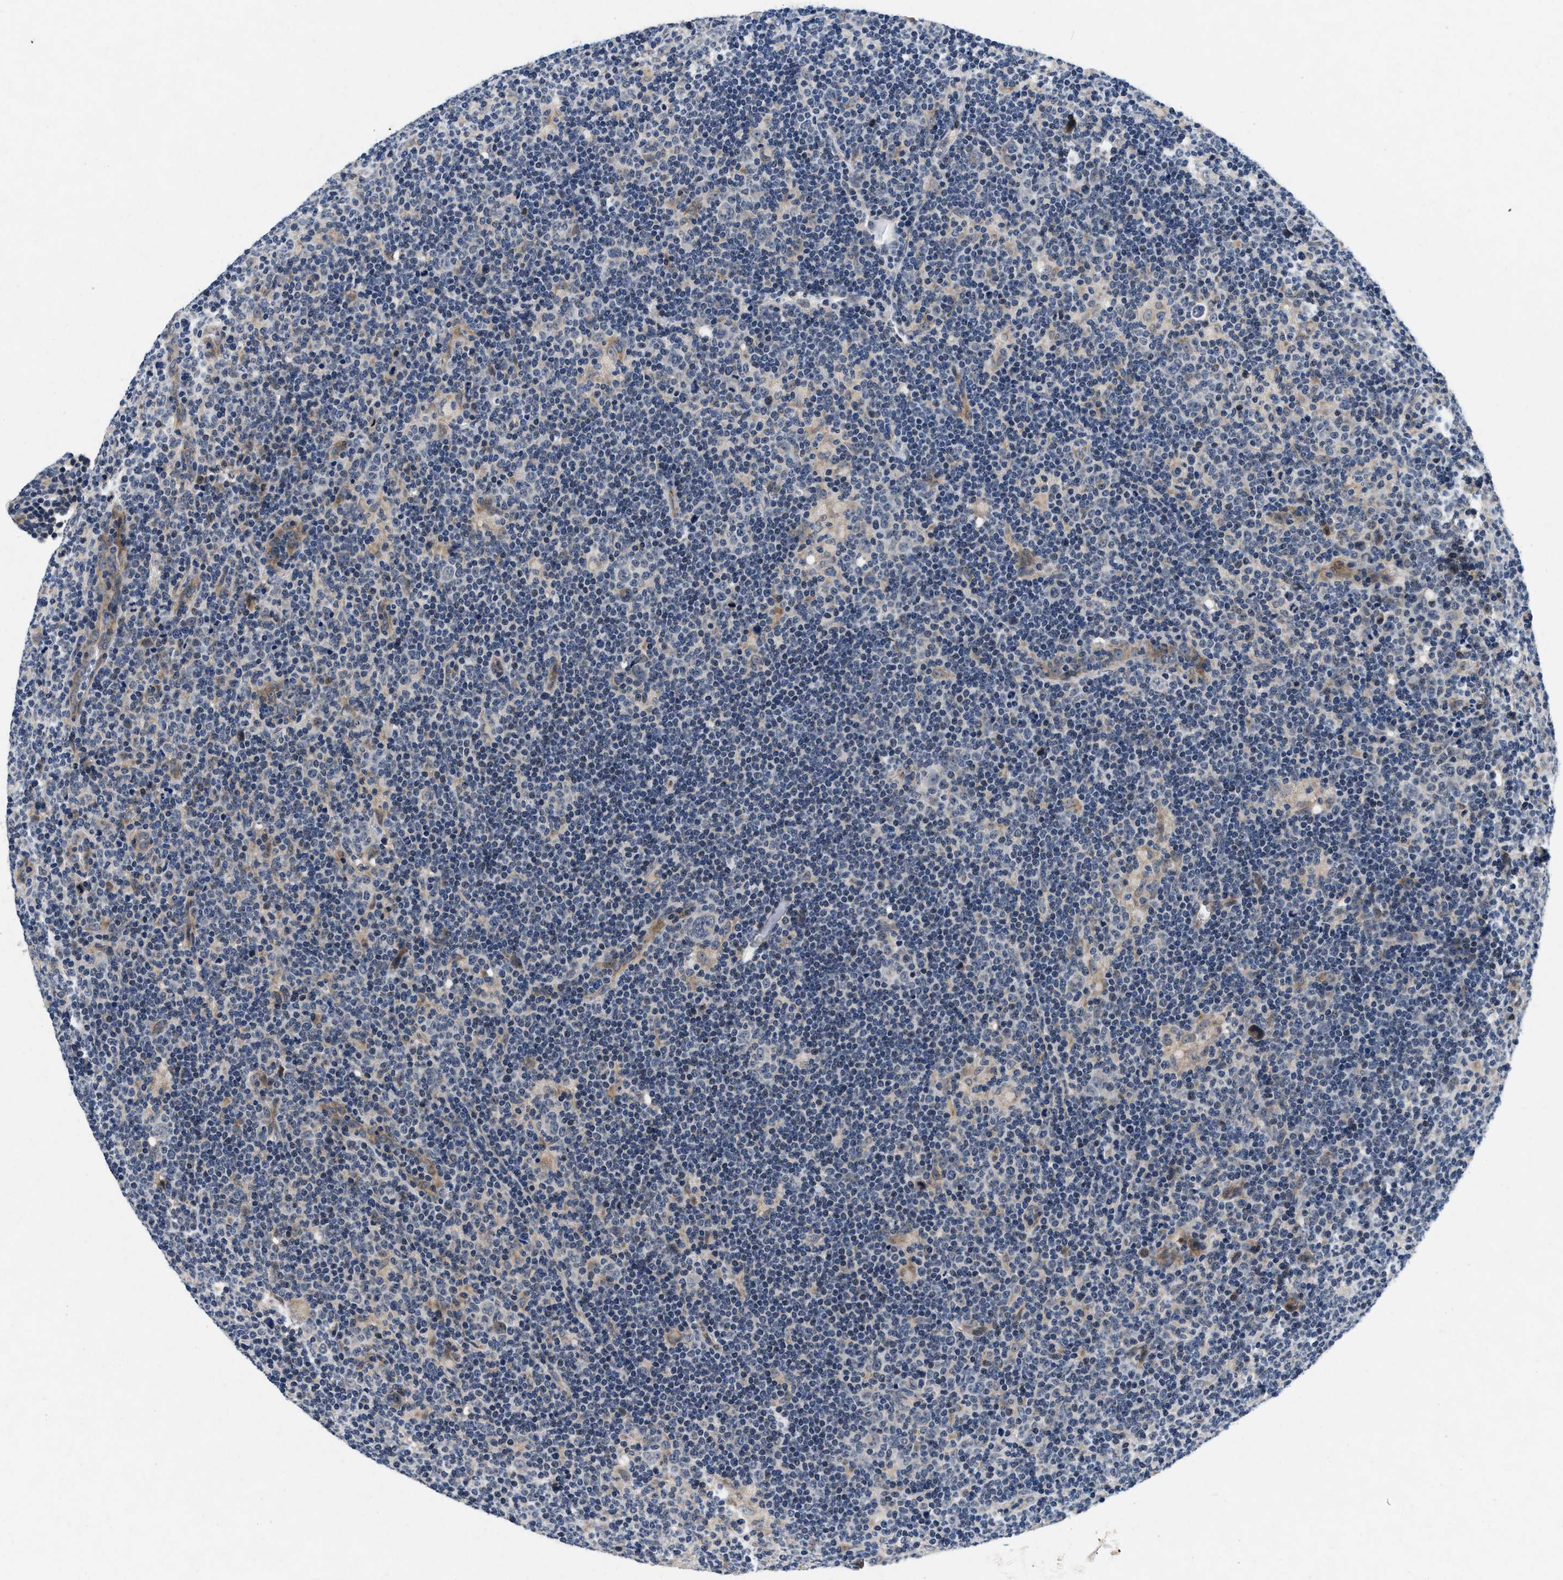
{"staining": {"intensity": "weak", "quantity": "<25%", "location": "cytoplasmic/membranous"}, "tissue": "lymphoma", "cell_type": "Tumor cells", "image_type": "cancer", "snomed": [{"axis": "morphology", "description": "Hodgkin's disease, NOS"}, {"axis": "topography", "description": "Lymph node"}], "caption": "An immunohistochemistry (IHC) photomicrograph of Hodgkin's disease is shown. There is no staining in tumor cells of Hodgkin's disease.", "gene": "PDP1", "patient": {"sex": "female", "age": 57}}